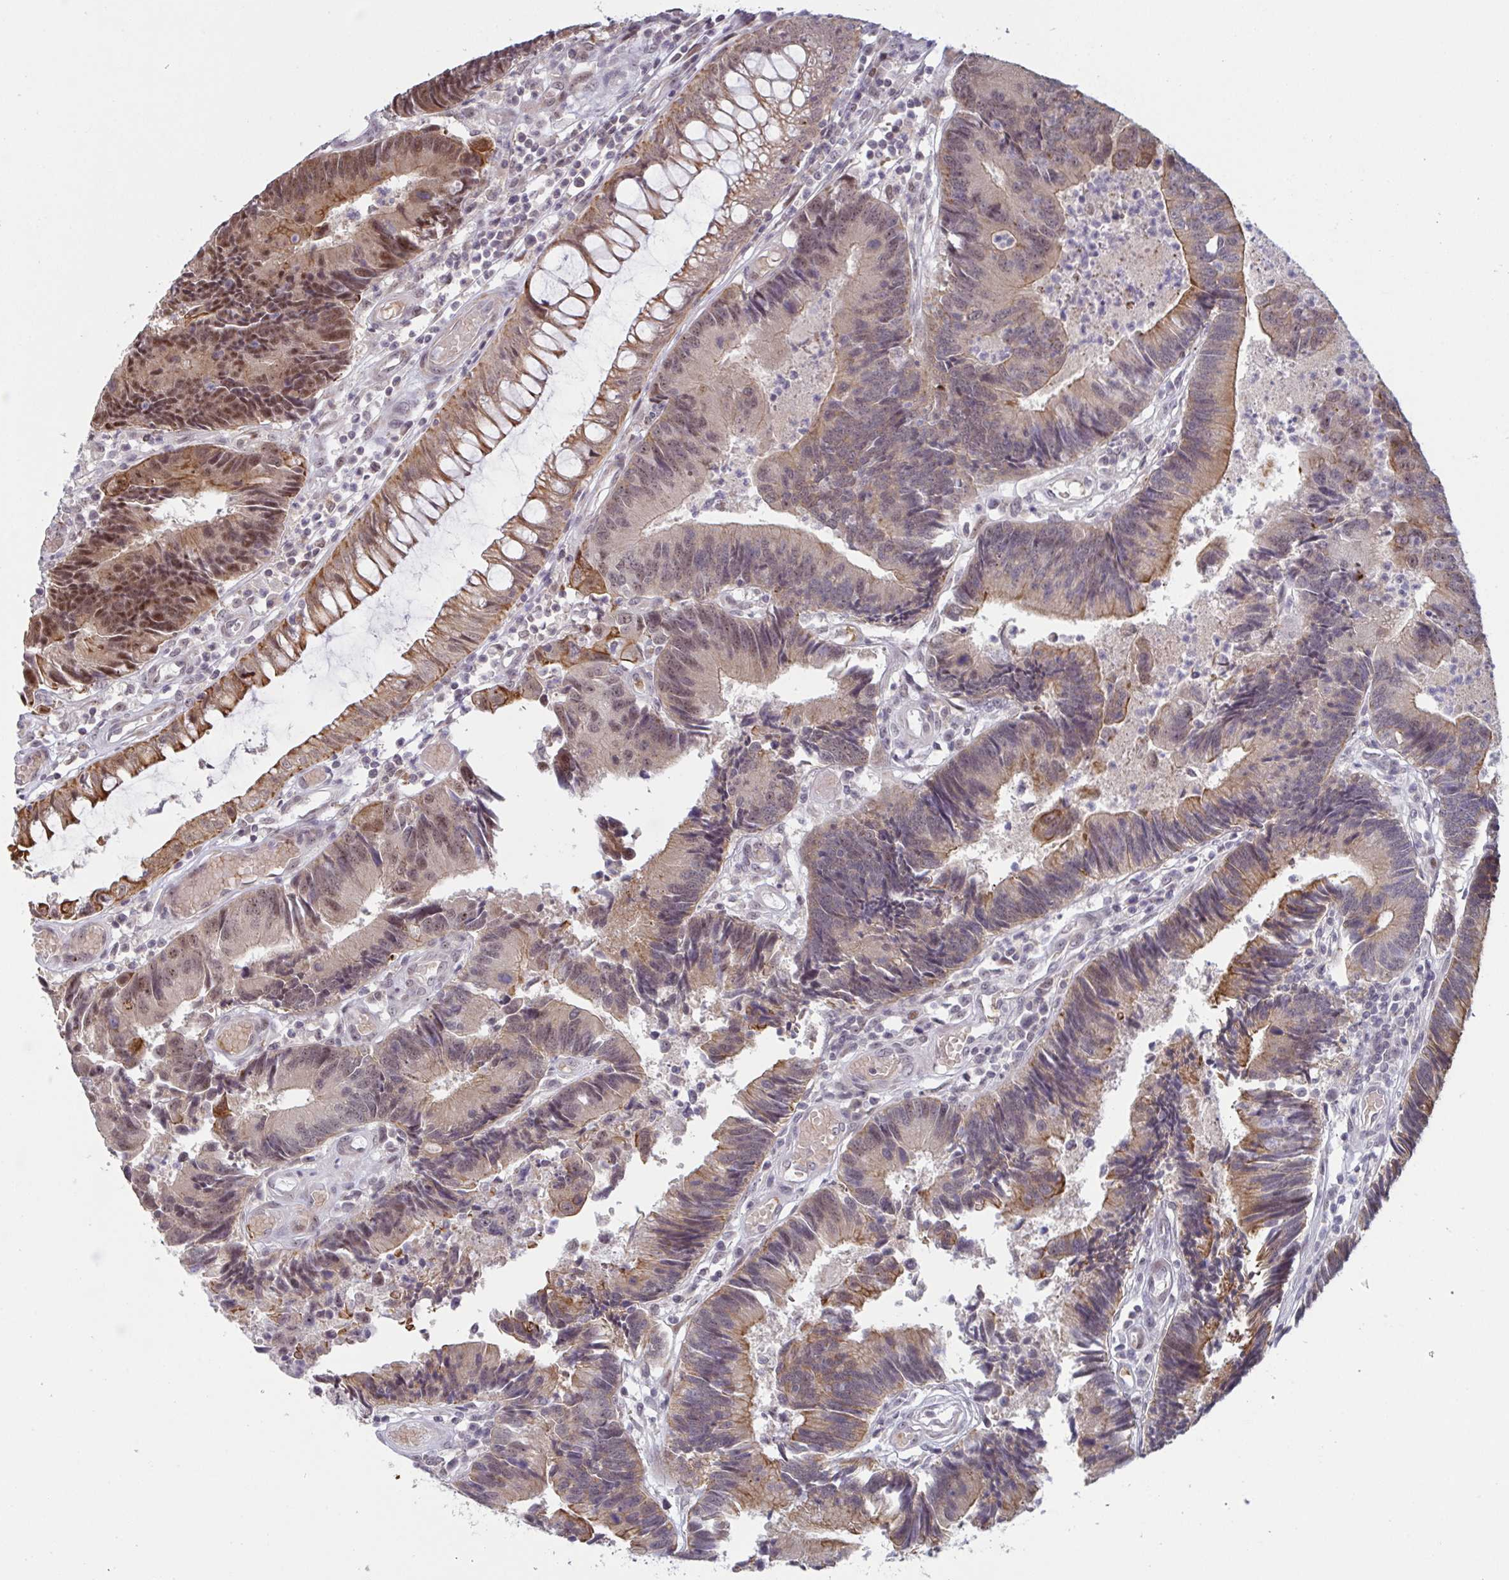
{"staining": {"intensity": "moderate", "quantity": "25%-75%", "location": "cytoplasmic/membranous,nuclear"}, "tissue": "colorectal cancer", "cell_type": "Tumor cells", "image_type": "cancer", "snomed": [{"axis": "morphology", "description": "Adenocarcinoma, NOS"}, {"axis": "topography", "description": "Colon"}], "caption": "Protein expression analysis of colorectal adenocarcinoma shows moderate cytoplasmic/membranous and nuclear staining in about 25%-75% of tumor cells.", "gene": "NLRP13", "patient": {"sex": "female", "age": 67}}